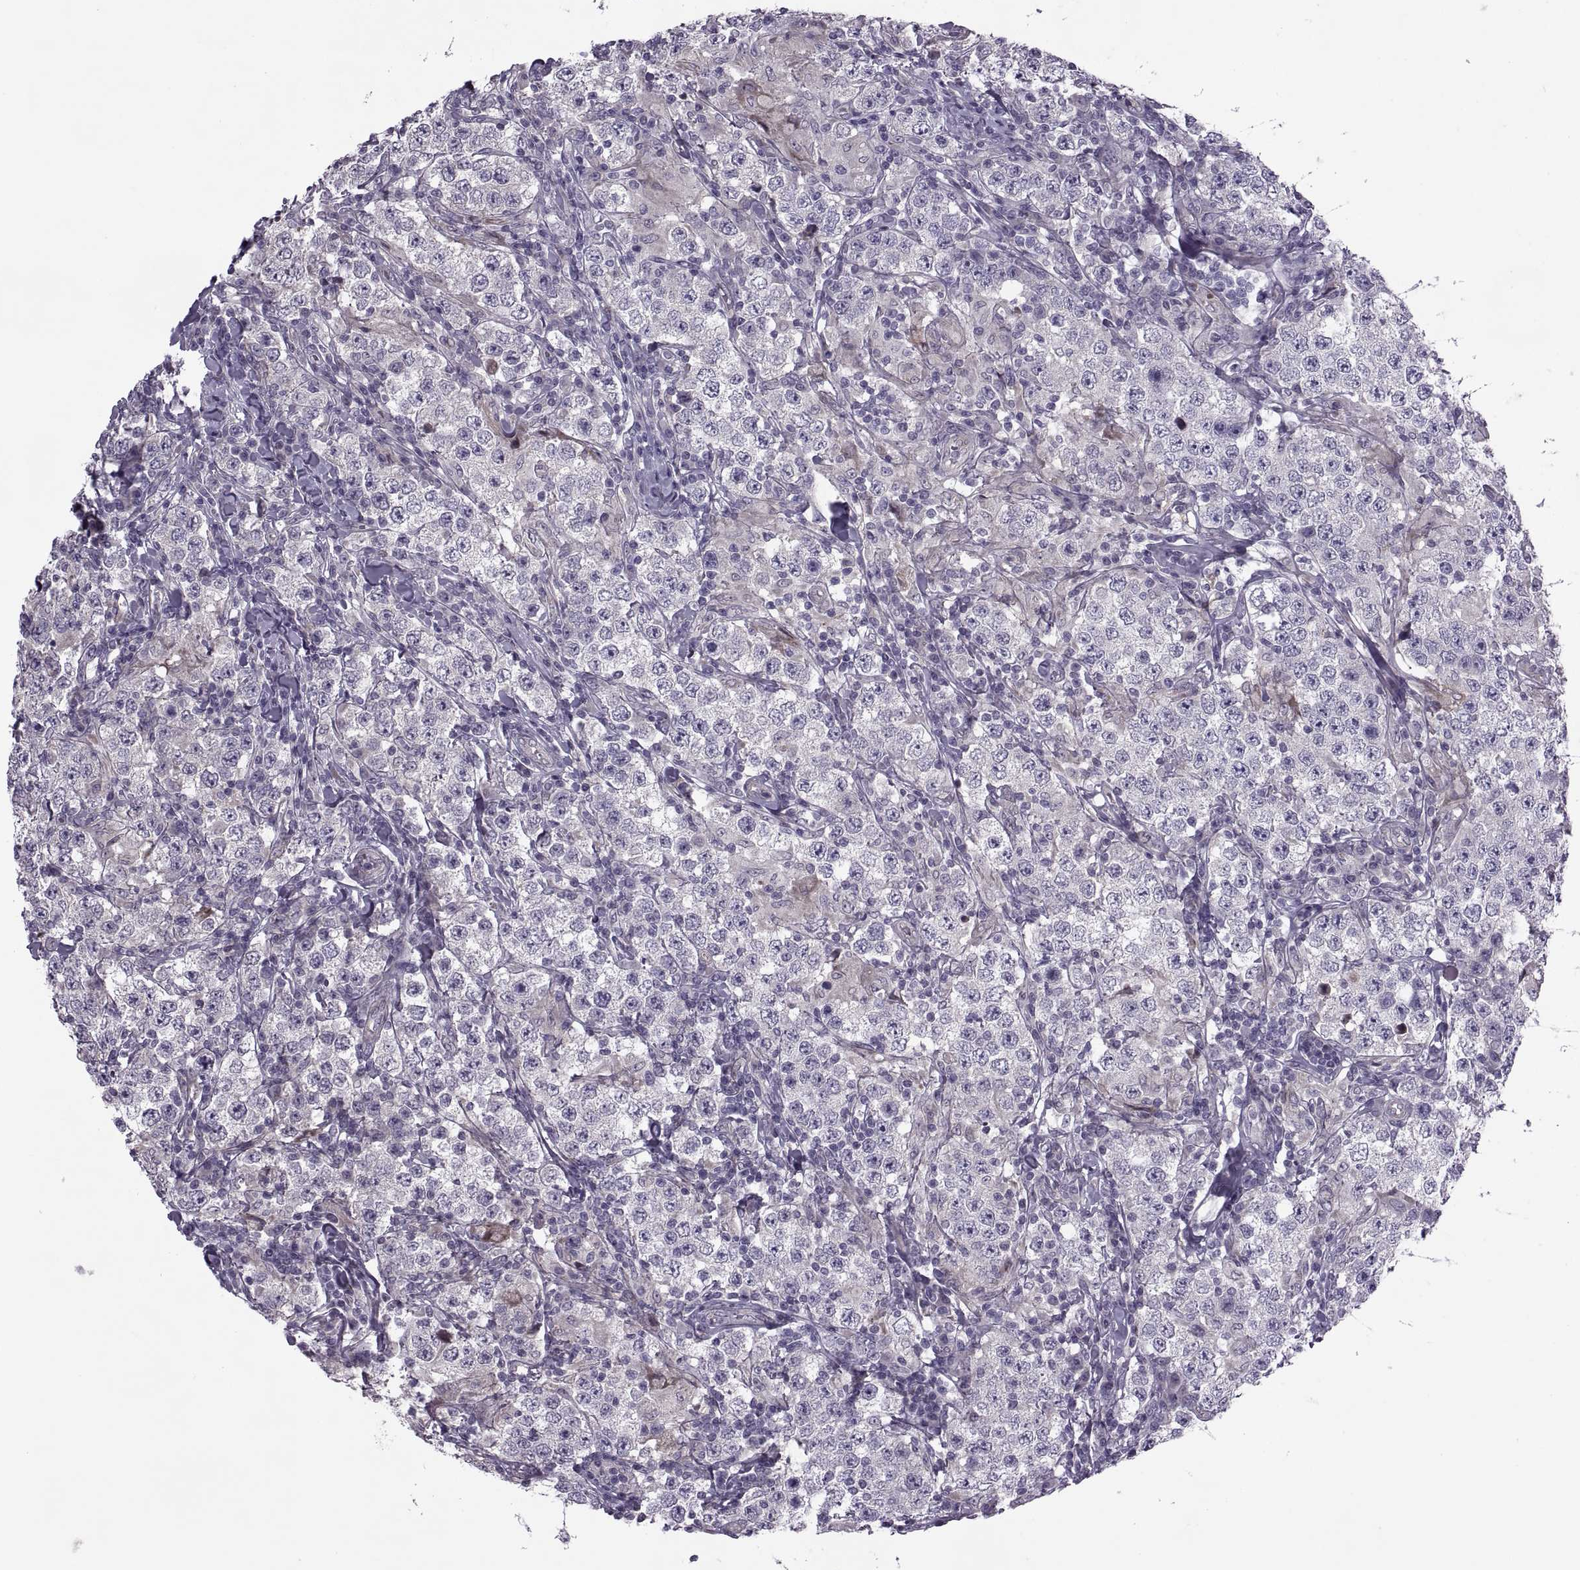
{"staining": {"intensity": "negative", "quantity": "none", "location": "none"}, "tissue": "testis cancer", "cell_type": "Tumor cells", "image_type": "cancer", "snomed": [{"axis": "morphology", "description": "Seminoma, NOS"}, {"axis": "morphology", "description": "Carcinoma, Embryonal, NOS"}, {"axis": "topography", "description": "Testis"}], "caption": "The image shows no staining of tumor cells in testis cancer.", "gene": "ODF3", "patient": {"sex": "male", "age": 41}}